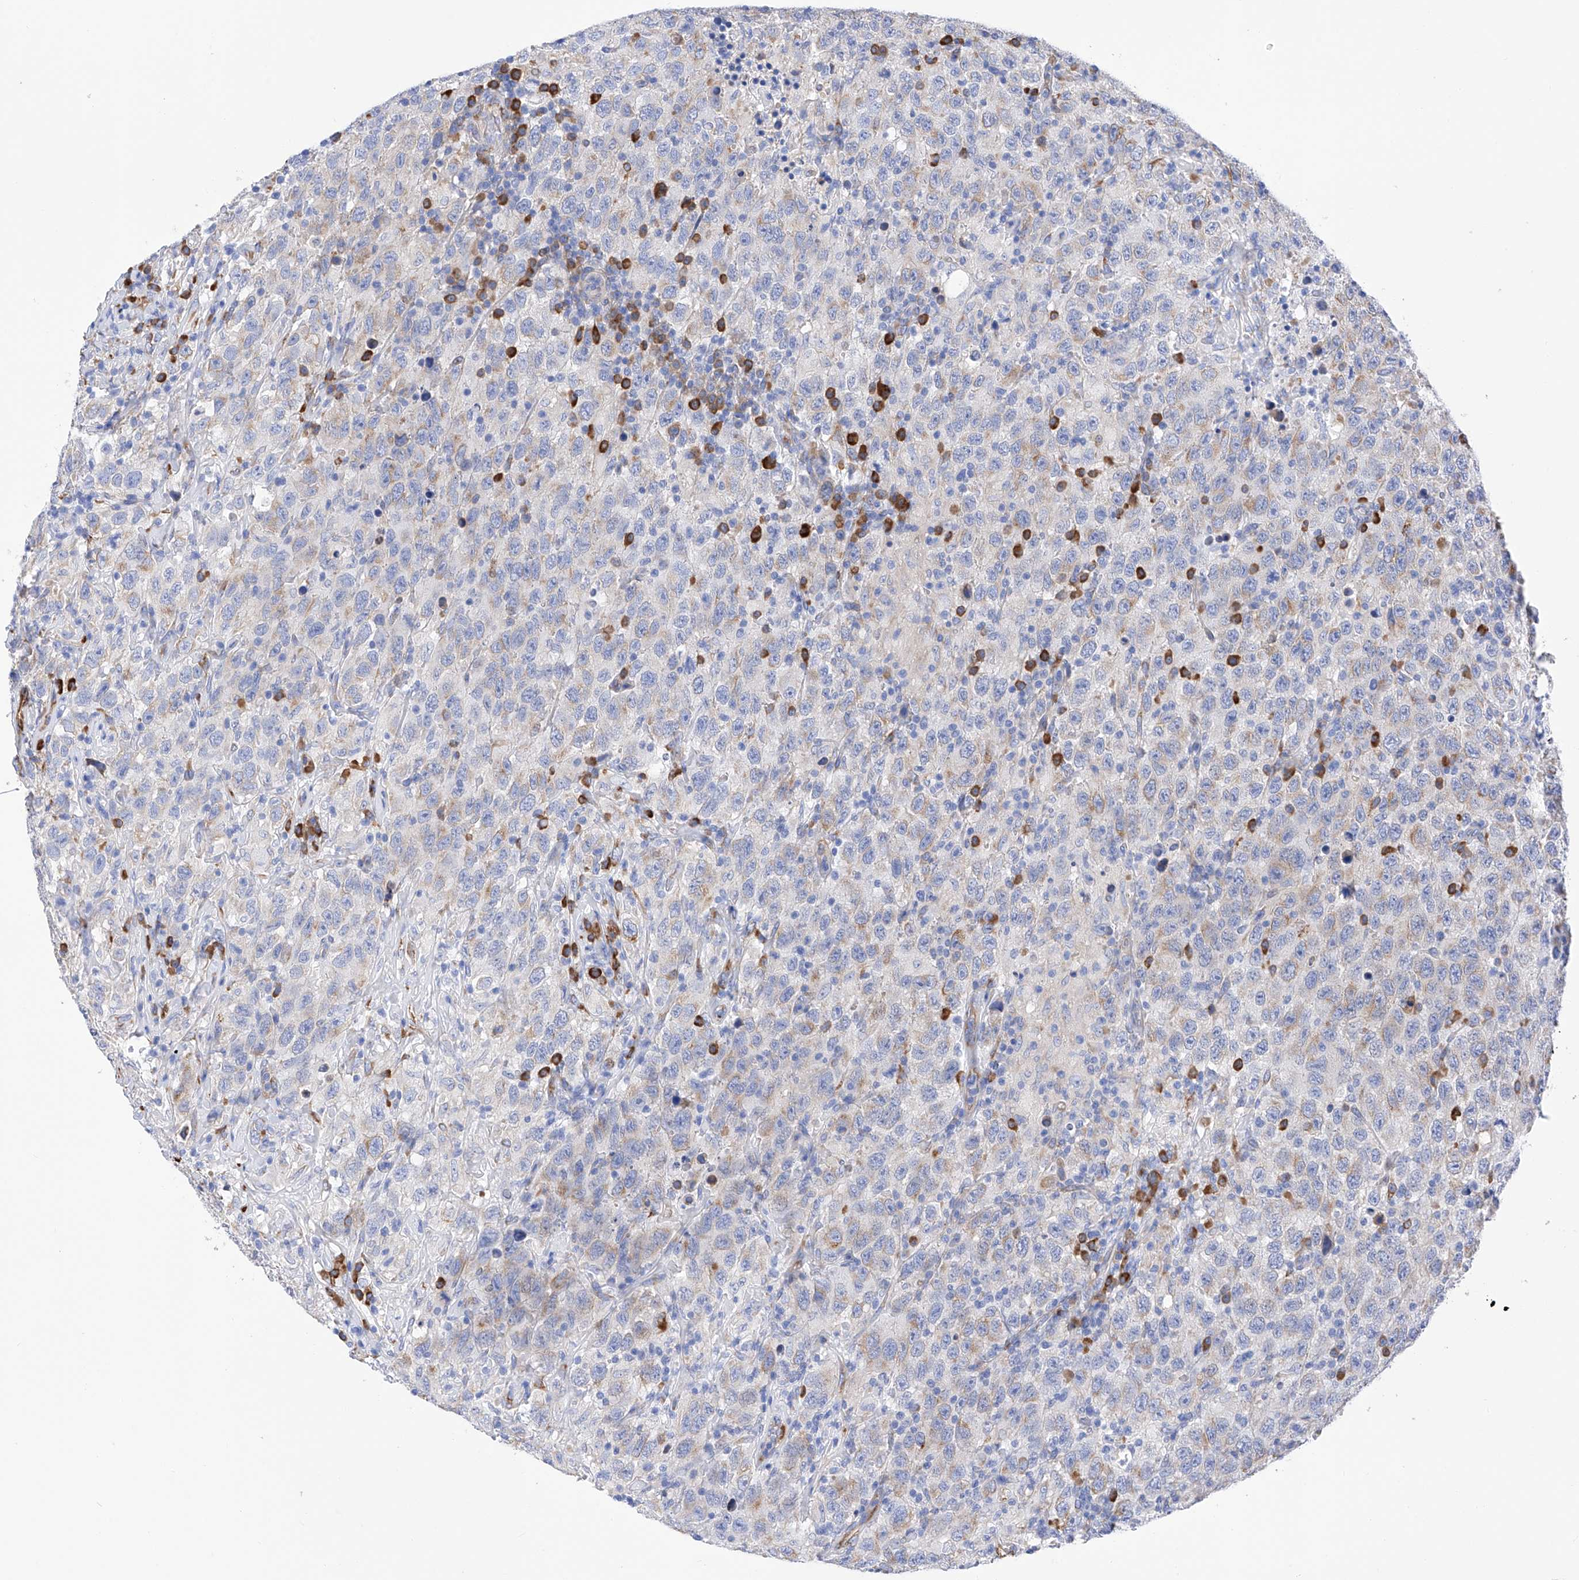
{"staining": {"intensity": "weak", "quantity": "<25%", "location": "cytoplasmic/membranous"}, "tissue": "testis cancer", "cell_type": "Tumor cells", "image_type": "cancer", "snomed": [{"axis": "morphology", "description": "Seminoma, NOS"}, {"axis": "topography", "description": "Testis"}], "caption": "Immunohistochemistry of human seminoma (testis) demonstrates no staining in tumor cells.", "gene": "PDIA5", "patient": {"sex": "male", "age": 65}}